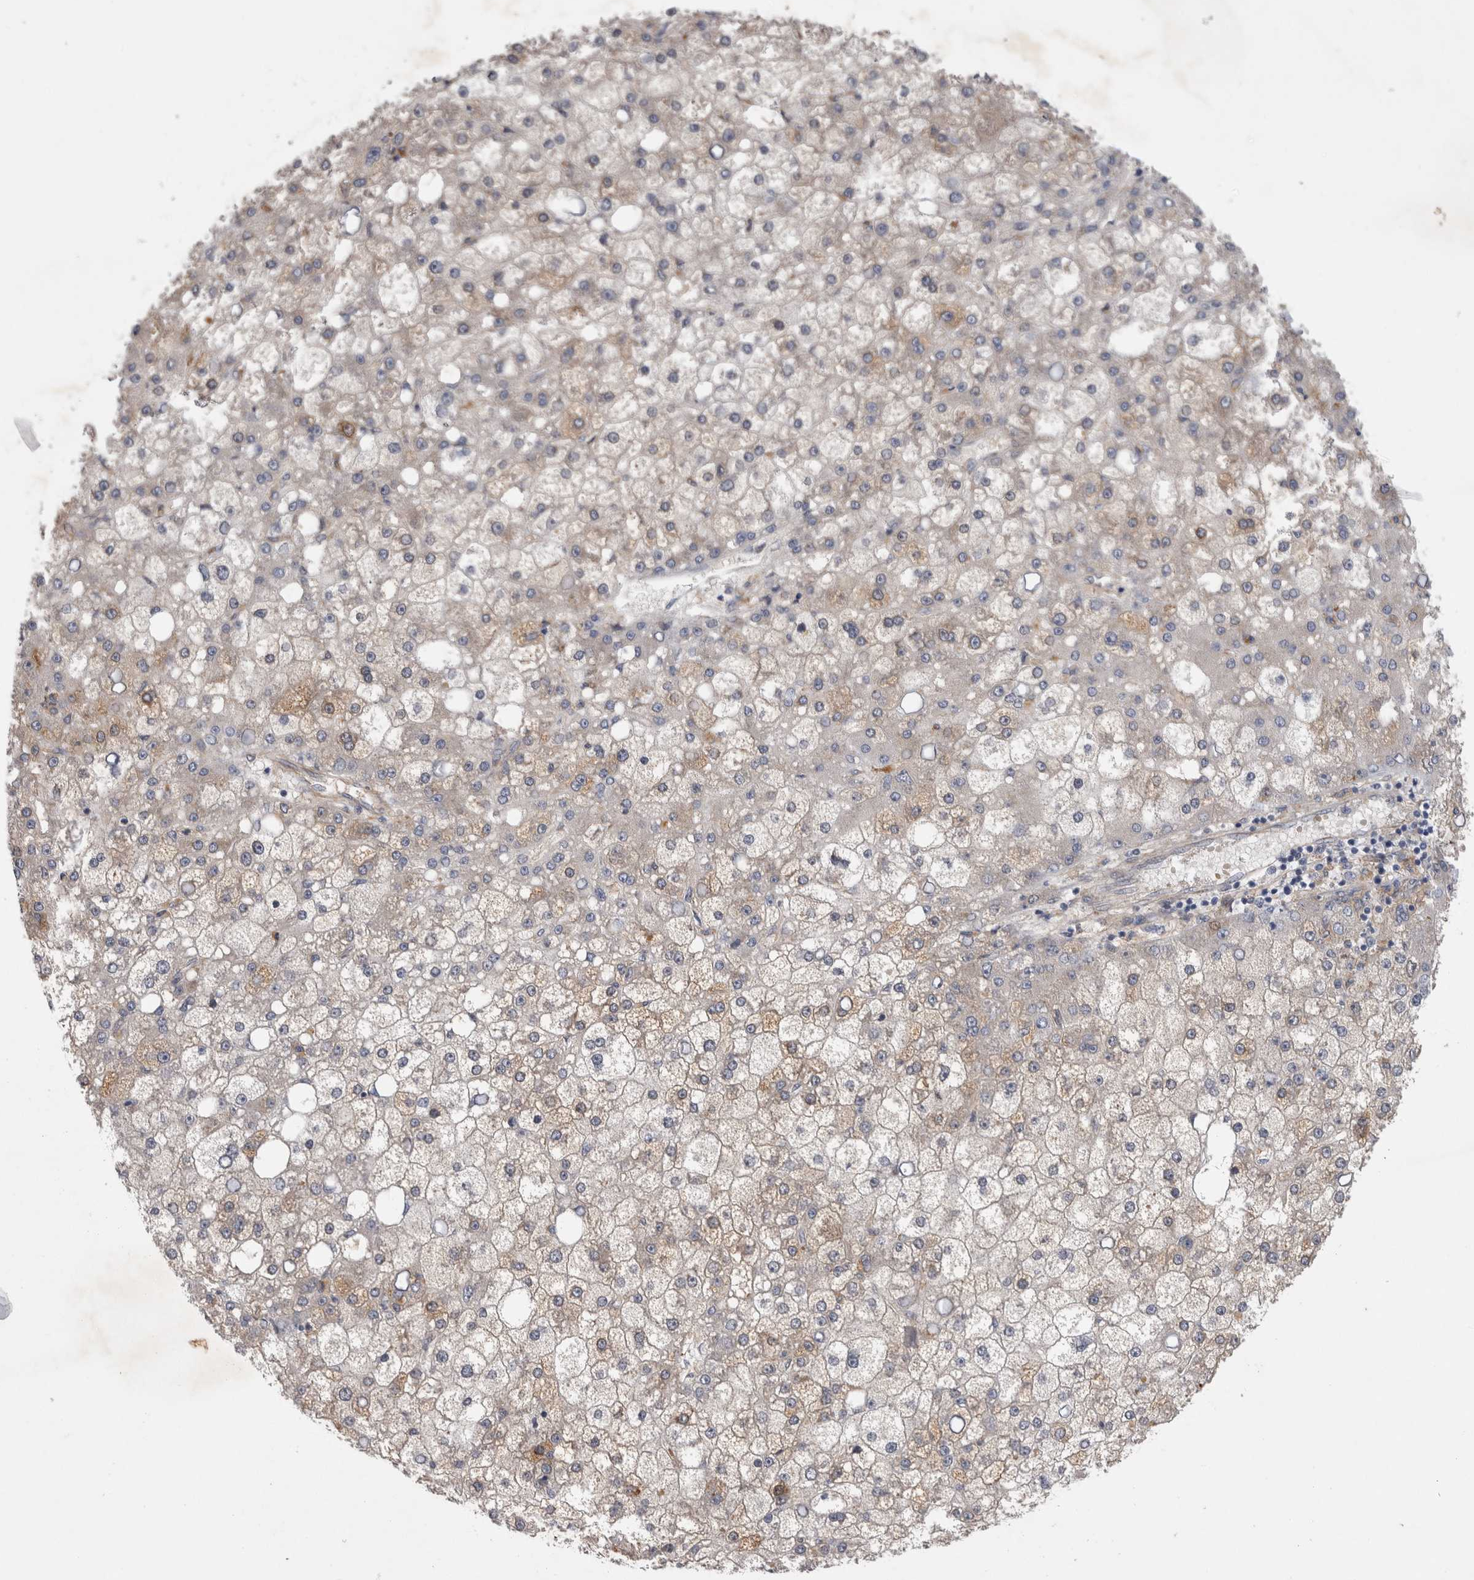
{"staining": {"intensity": "negative", "quantity": "none", "location": "none"}, "tissue": "liver cancer", "cell_type": "Tumor cells", "image_type": "cancer", "snomed": [{"axis": "morphology", "description": "Carcinoma, Hepatocellular, NOS"}, {"axis": "topography", "description": "Liver"}], "caption": "A histopathology image of liver hepatocellular carcinoma stained for a protein displays no brown staining in tumor cells.", "gene": "ANKFY1", "patient": {"sex": "male", "age": 67}}